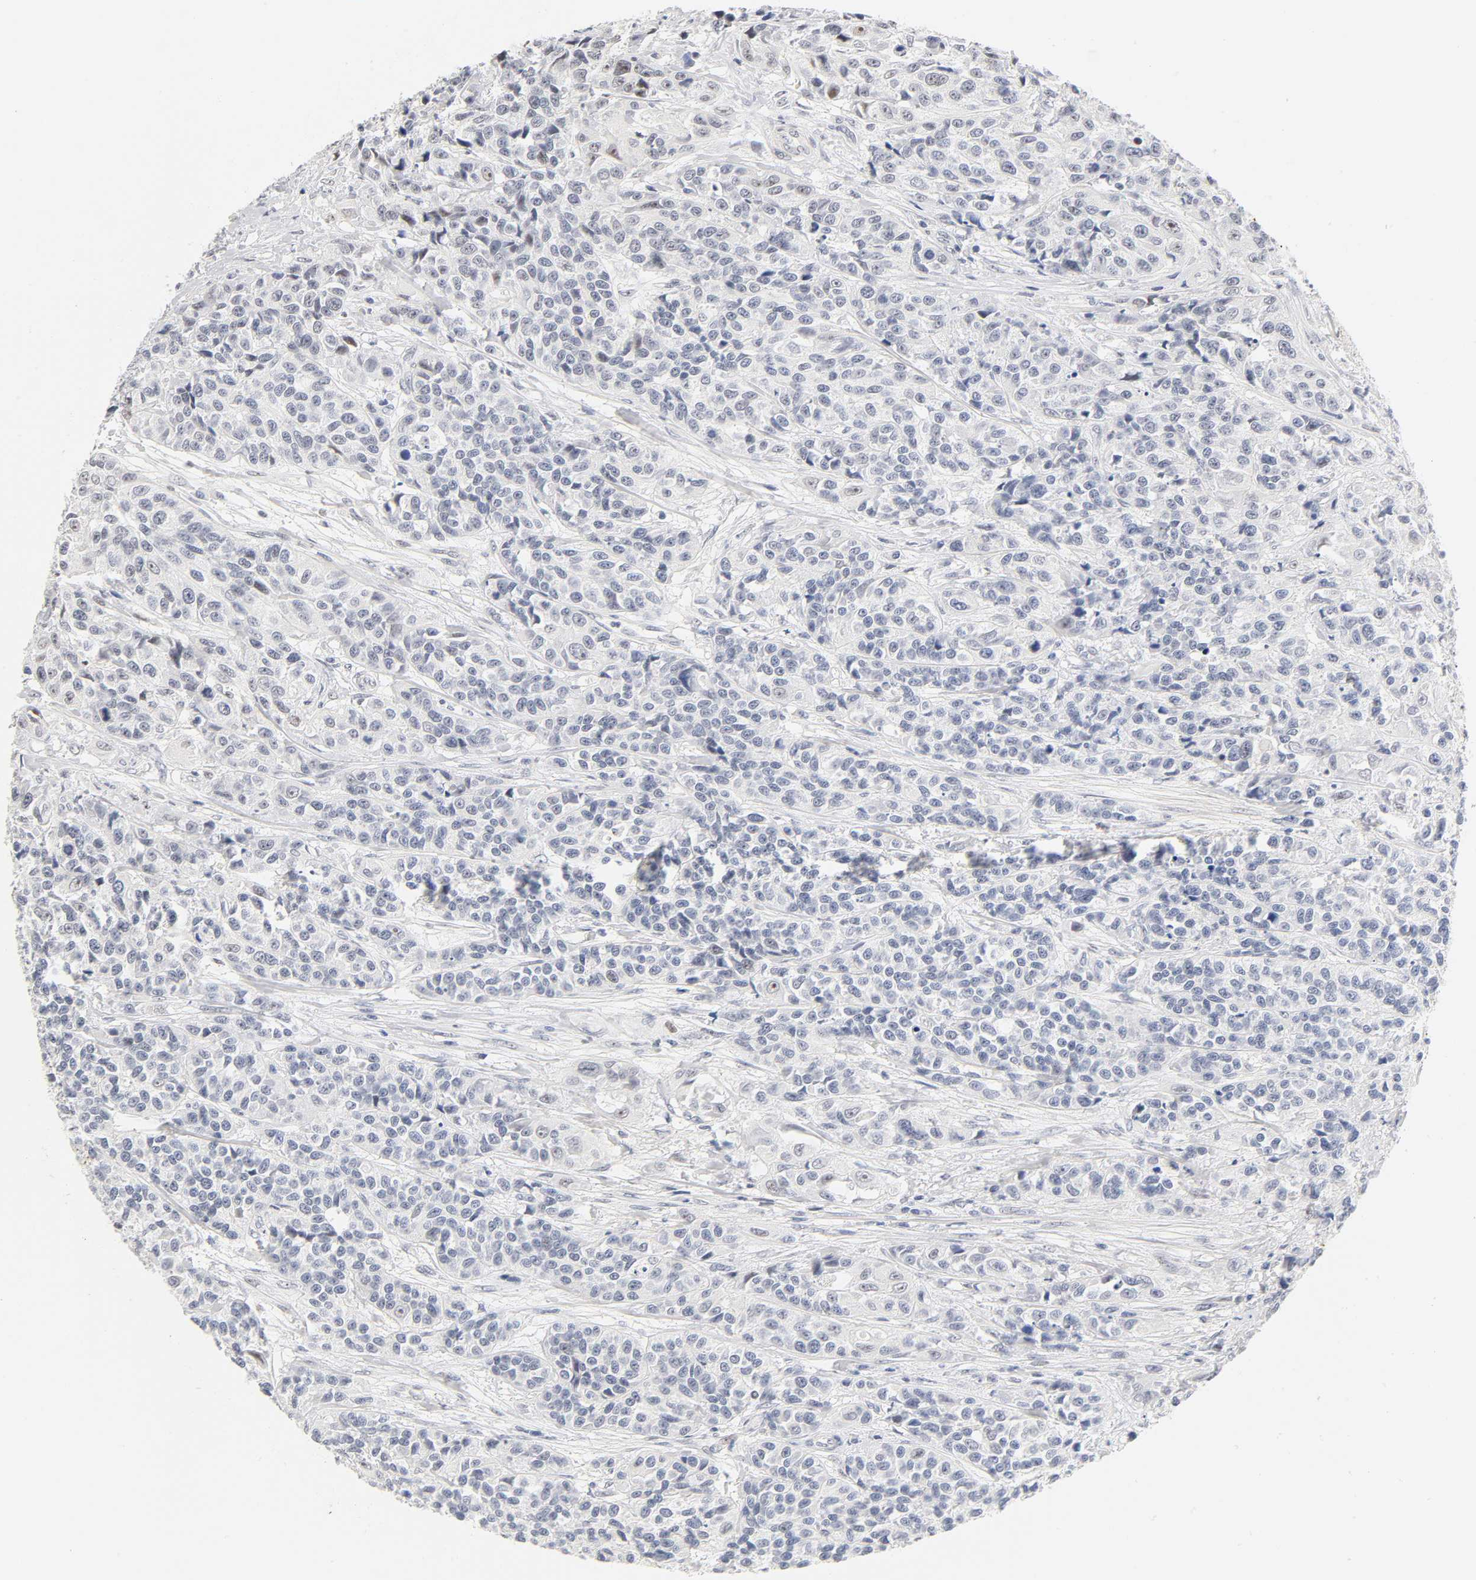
{"staining": {"intensity": "negative", "quantity": "none", "location": "none"}, "tissue": "urothelial cancer", "cell_type": "Tumor cells", "image_type": "cancer", "snomed": [{"axis": "morphology", "description": "Urothelial carcinoma, High grade"}, {"axis": "topography", "description": "Urinary bladder"}], "caption": "Urothelial carcinoma (high-grade) stained for a protein using immunohistochemistry (IHC) demonstrates no staining tumor cells.", "gene": "MNAT1", "patient": {"sex": "female", "age": 81}}